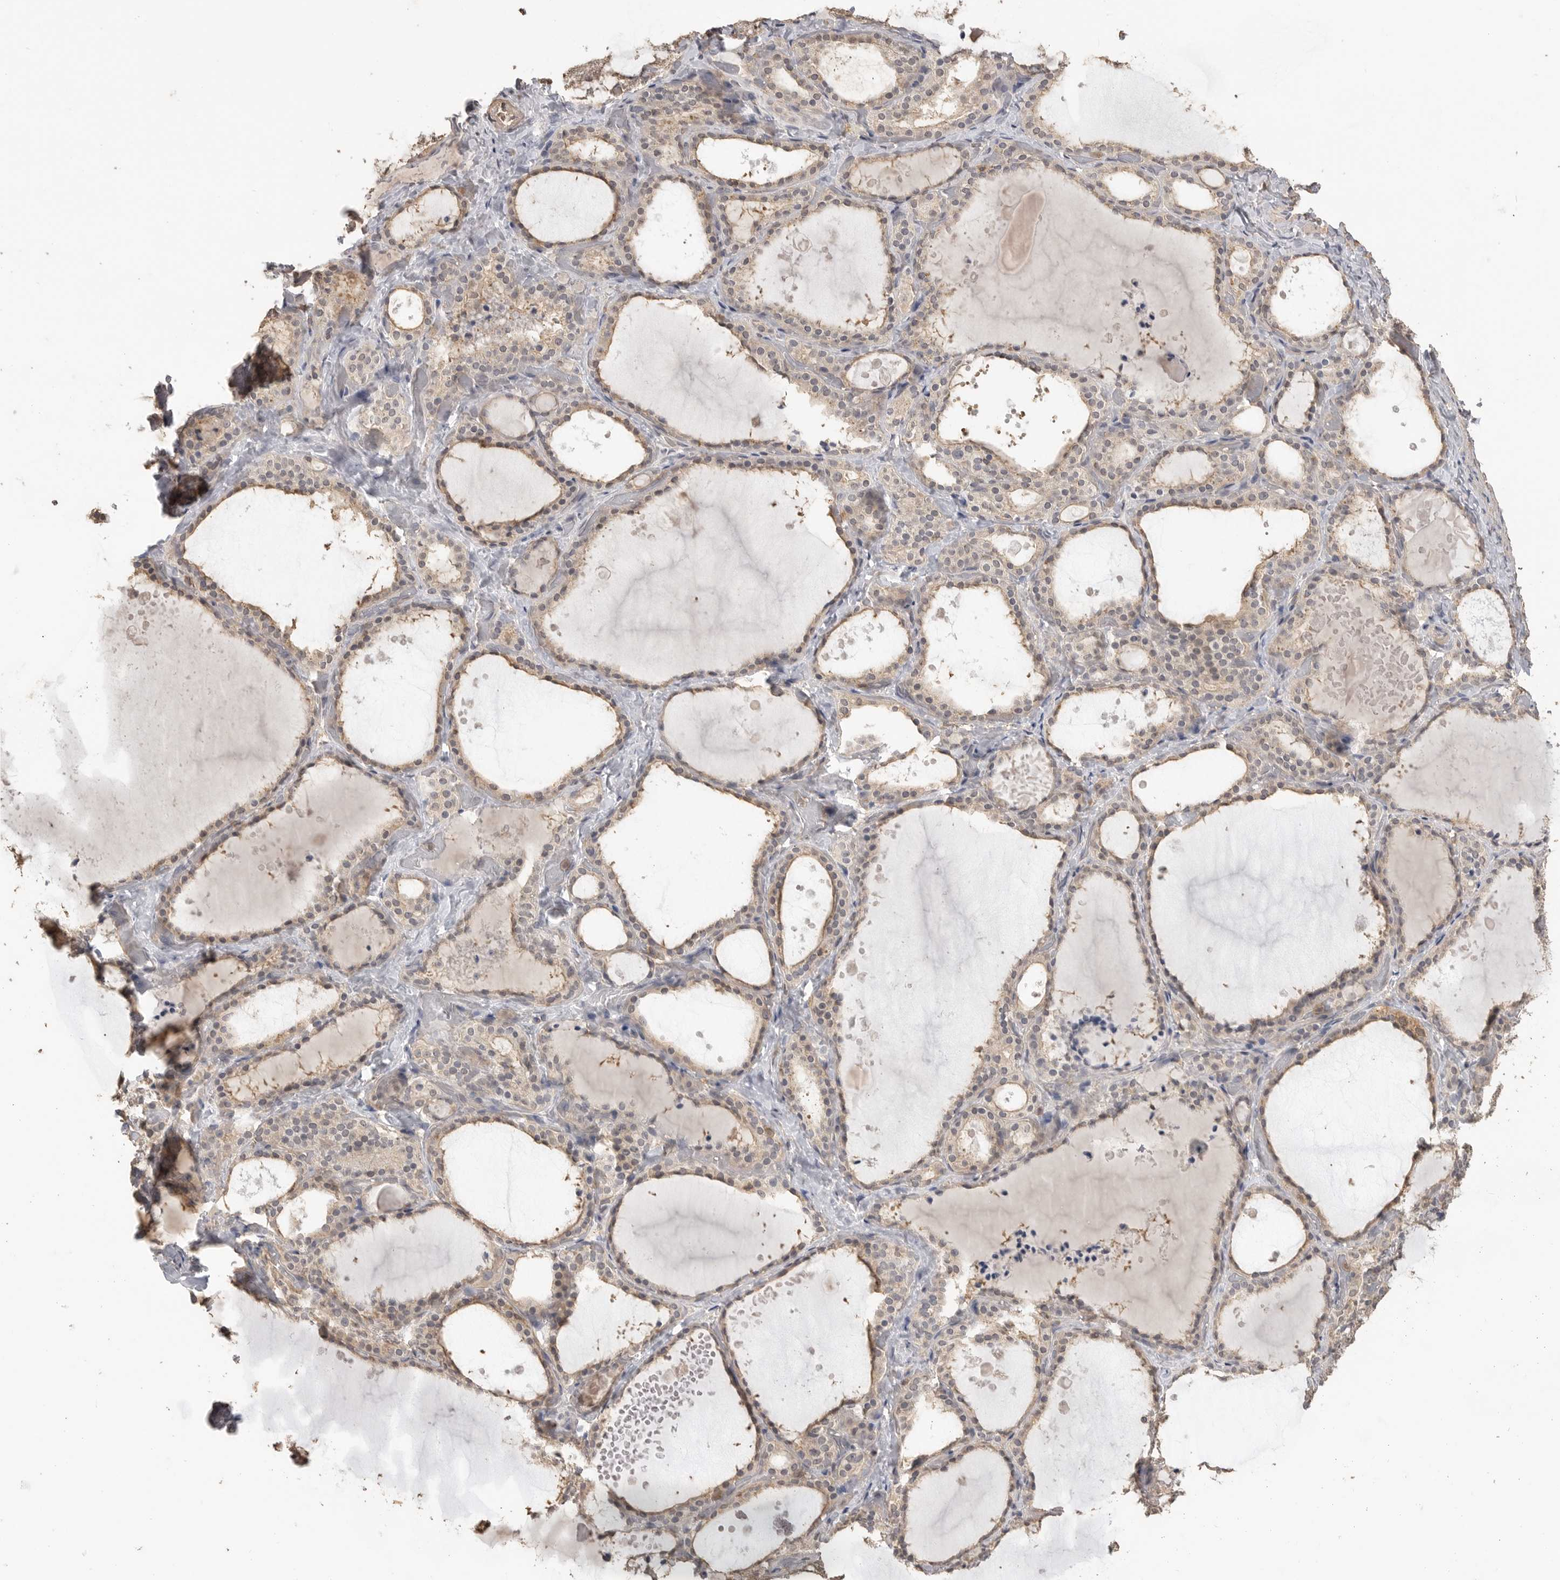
{"staining": {"intensity": "weak", "quantity": "25%-75%", "location": "cytoplasmic/membranous"}, "tissue": "thyroid gland", "cell_type": "Glandular cells", "image_type": "normal", "snomed": [{"axis": "morphology", "description": "Normal tissue, NOS"}, {"axis": "topography", "description": "Thyroid gland"}], "caption": "Protein staining of benign thyroid gland shows weak cytoplasmic/membranous positivity in about 25%-75% of glandular cells.", "gene": "MAP2K1", "patient": {"sex": "female", "age": 44}}